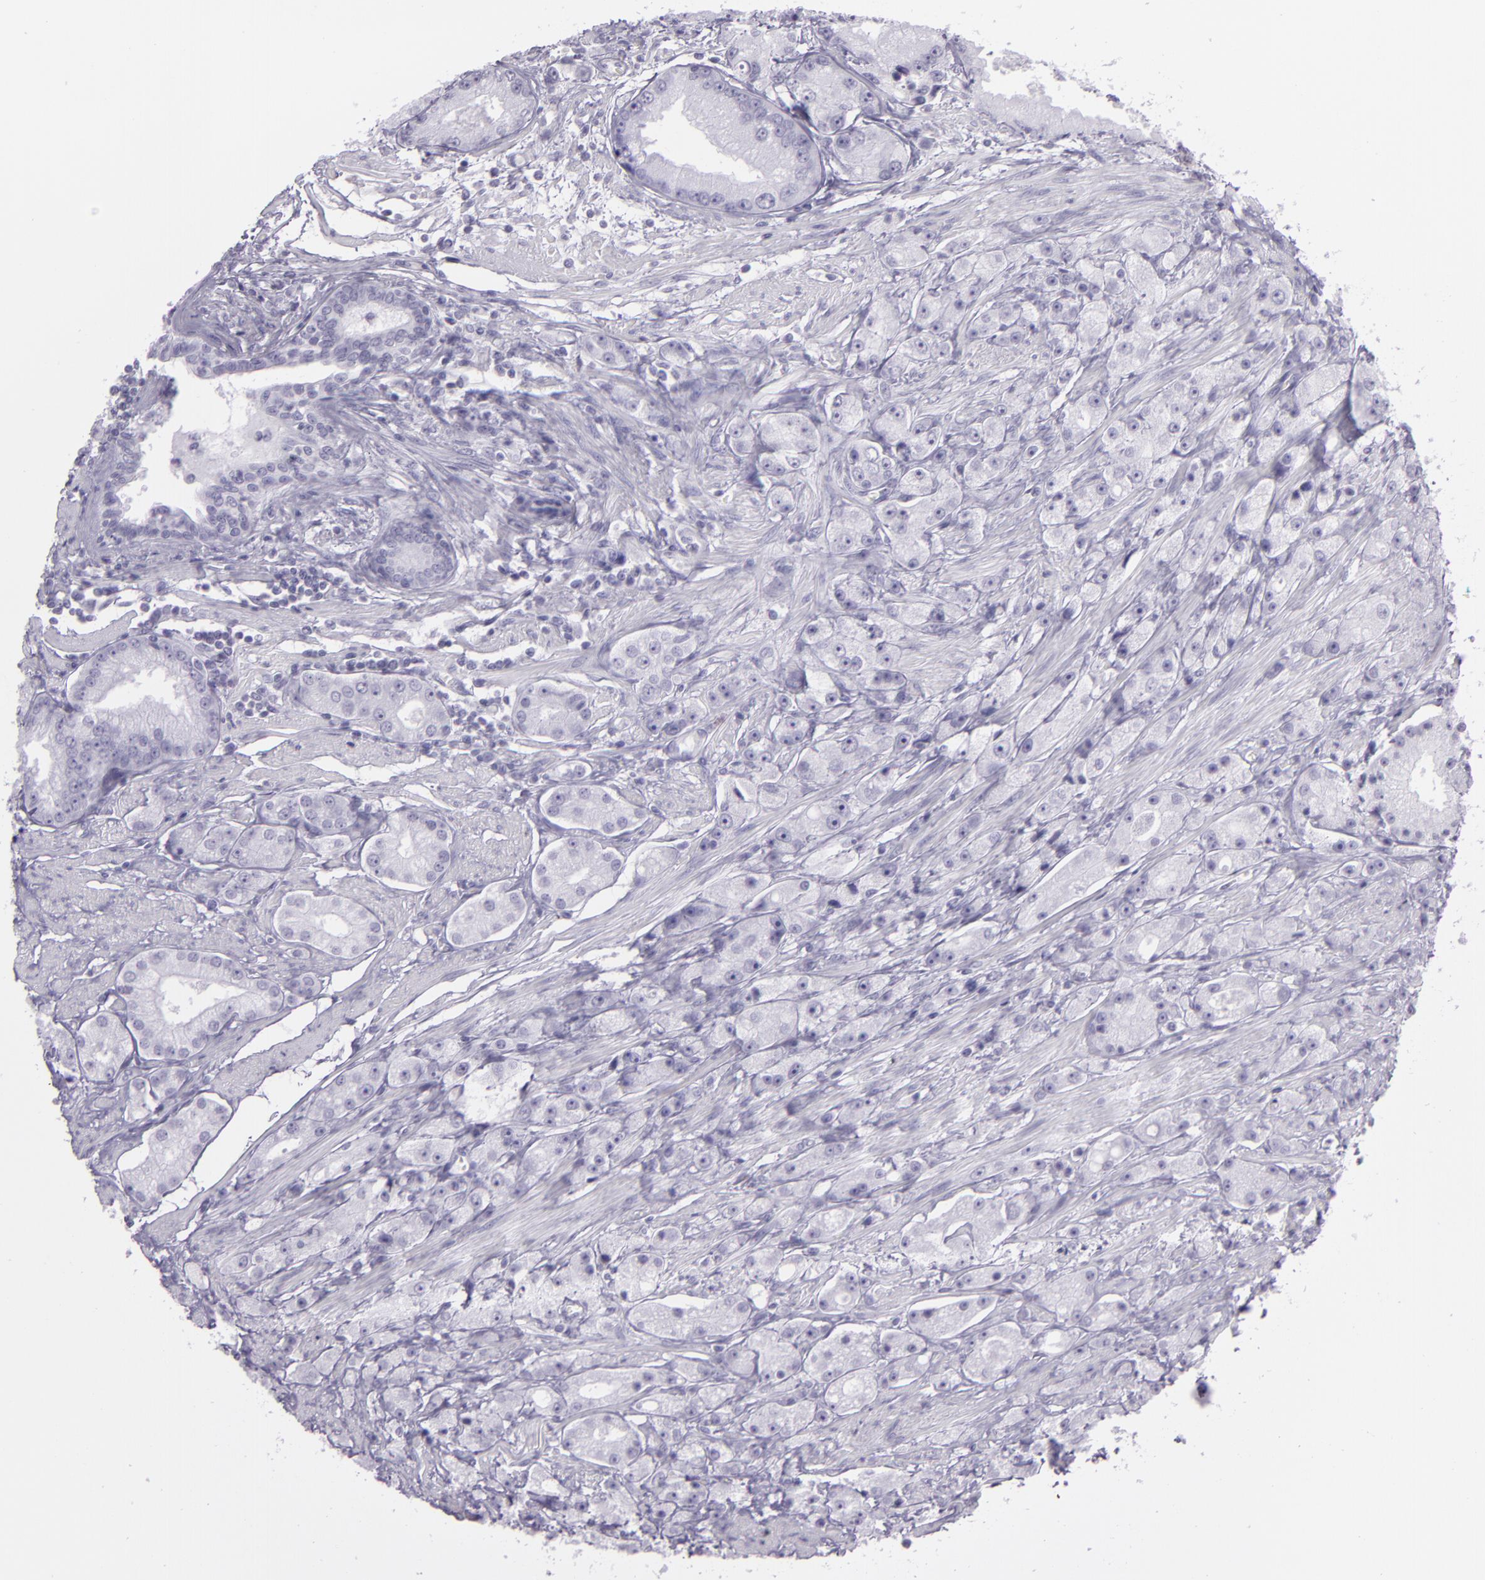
{"staining": {"intensity": "negative", "quantity": "none", "location": "none"}, "tissue": "prostate cancer", "cell_type": "Tumor cells", "image_type": "cancer", "snomed": [{"axis": "morphology", "description": "Adenocarcinoma, Medium grade"}, {"axis": "topography", "description": "Prostate"}], "caption": "Immunohistochemistry of human prostate cancer (medium-grade adenocarcinoma) reveals no expression in tumor cells.", "gene": "MUC6", "patient": {"sex": "male", "age": 72}}